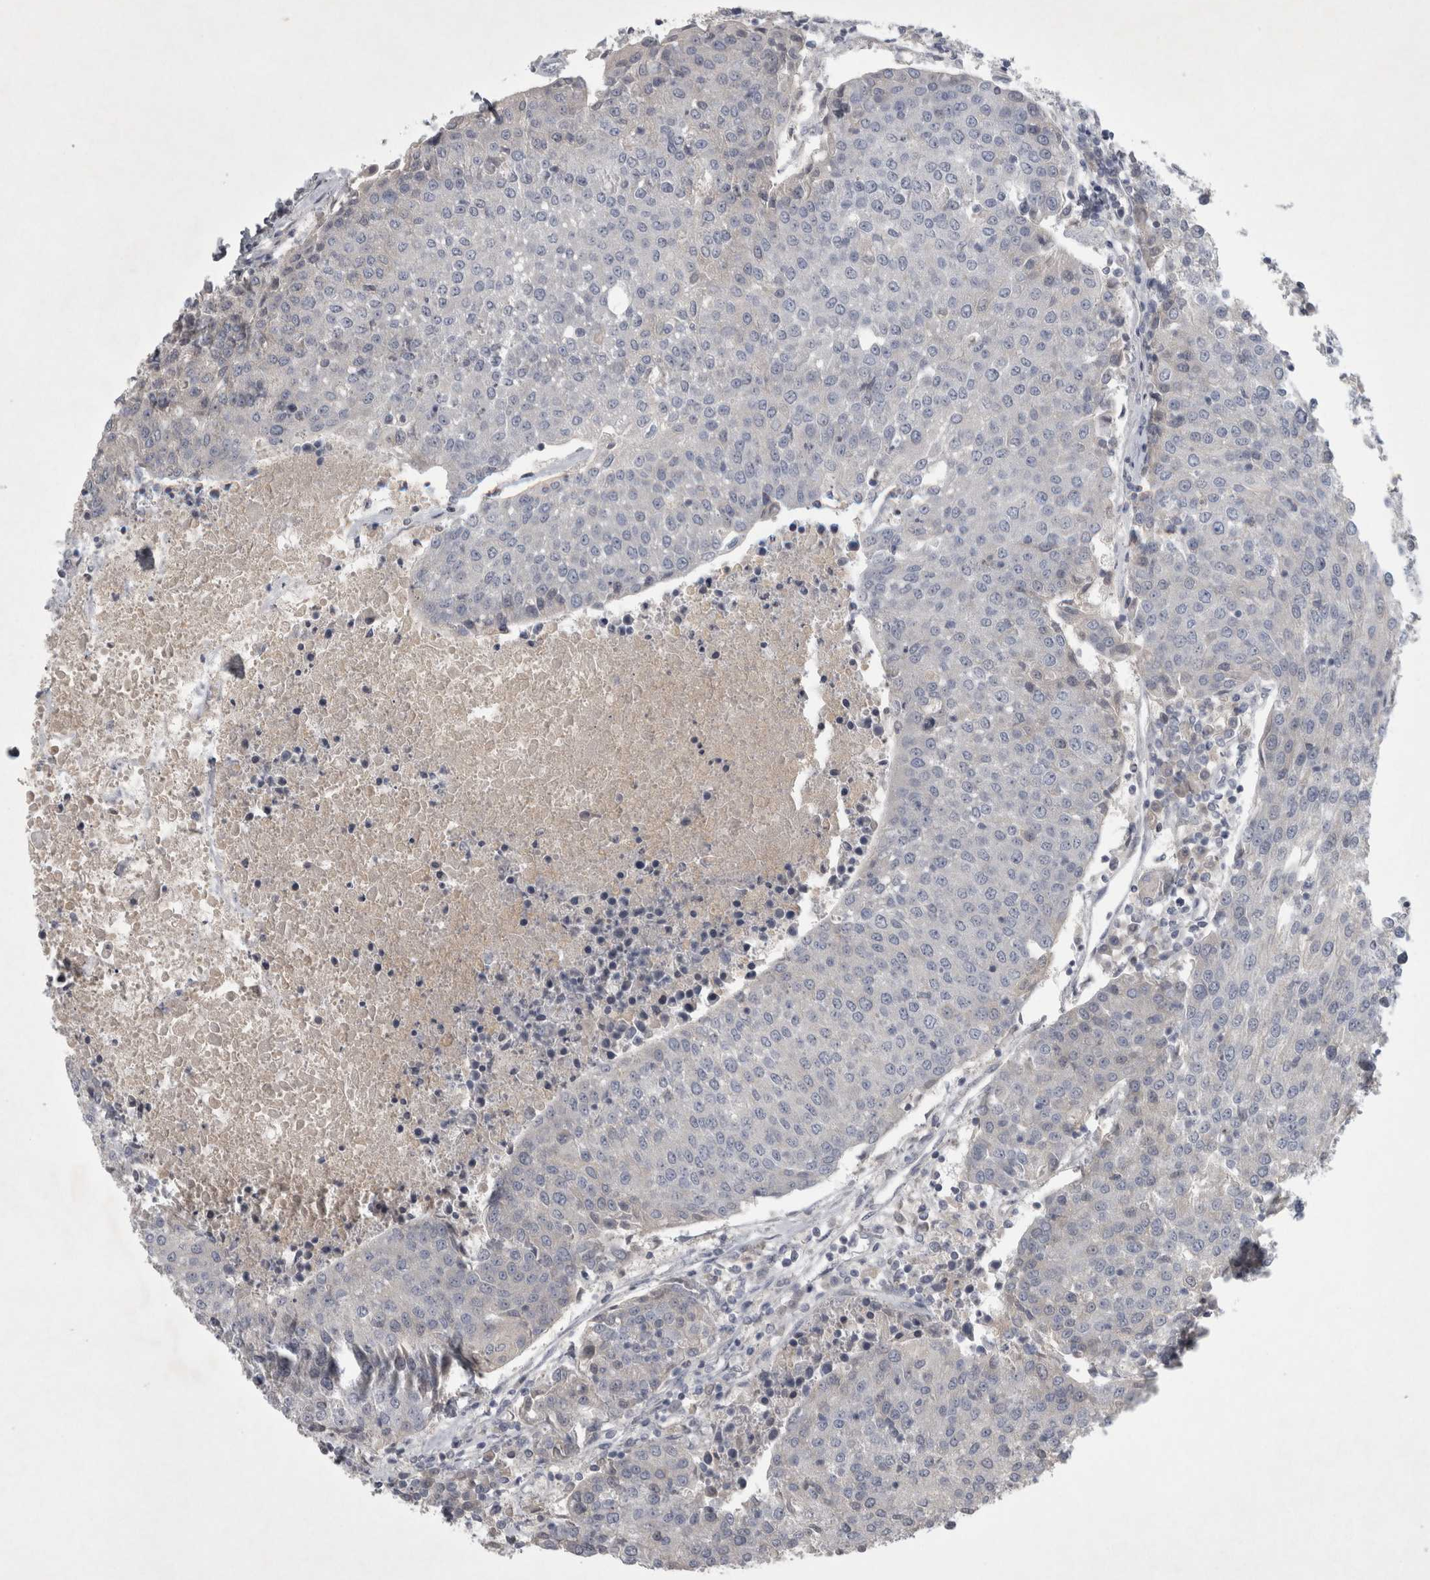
{"staining": {"intensity": "negative", "quantity": "none", "location": "none"}, "tissue": "urothelial cancer", "cell_type": "Tumor cells", "image_type": "cancer", "snomed": [{"axis": "morphology", "description": "Urothelial carcinoma, High grade"}, {"axis": "topography", "description": "Urinary bladder"}], "caption": "This is a micrograph of immunohistochemistry staining of urothelial cancer, which shows no positivity in tumor cells. (DAB IHC with hematoxylin counter stain).", "gene": "ENPP7", "patient": {"sex": "female", "age": 85}}